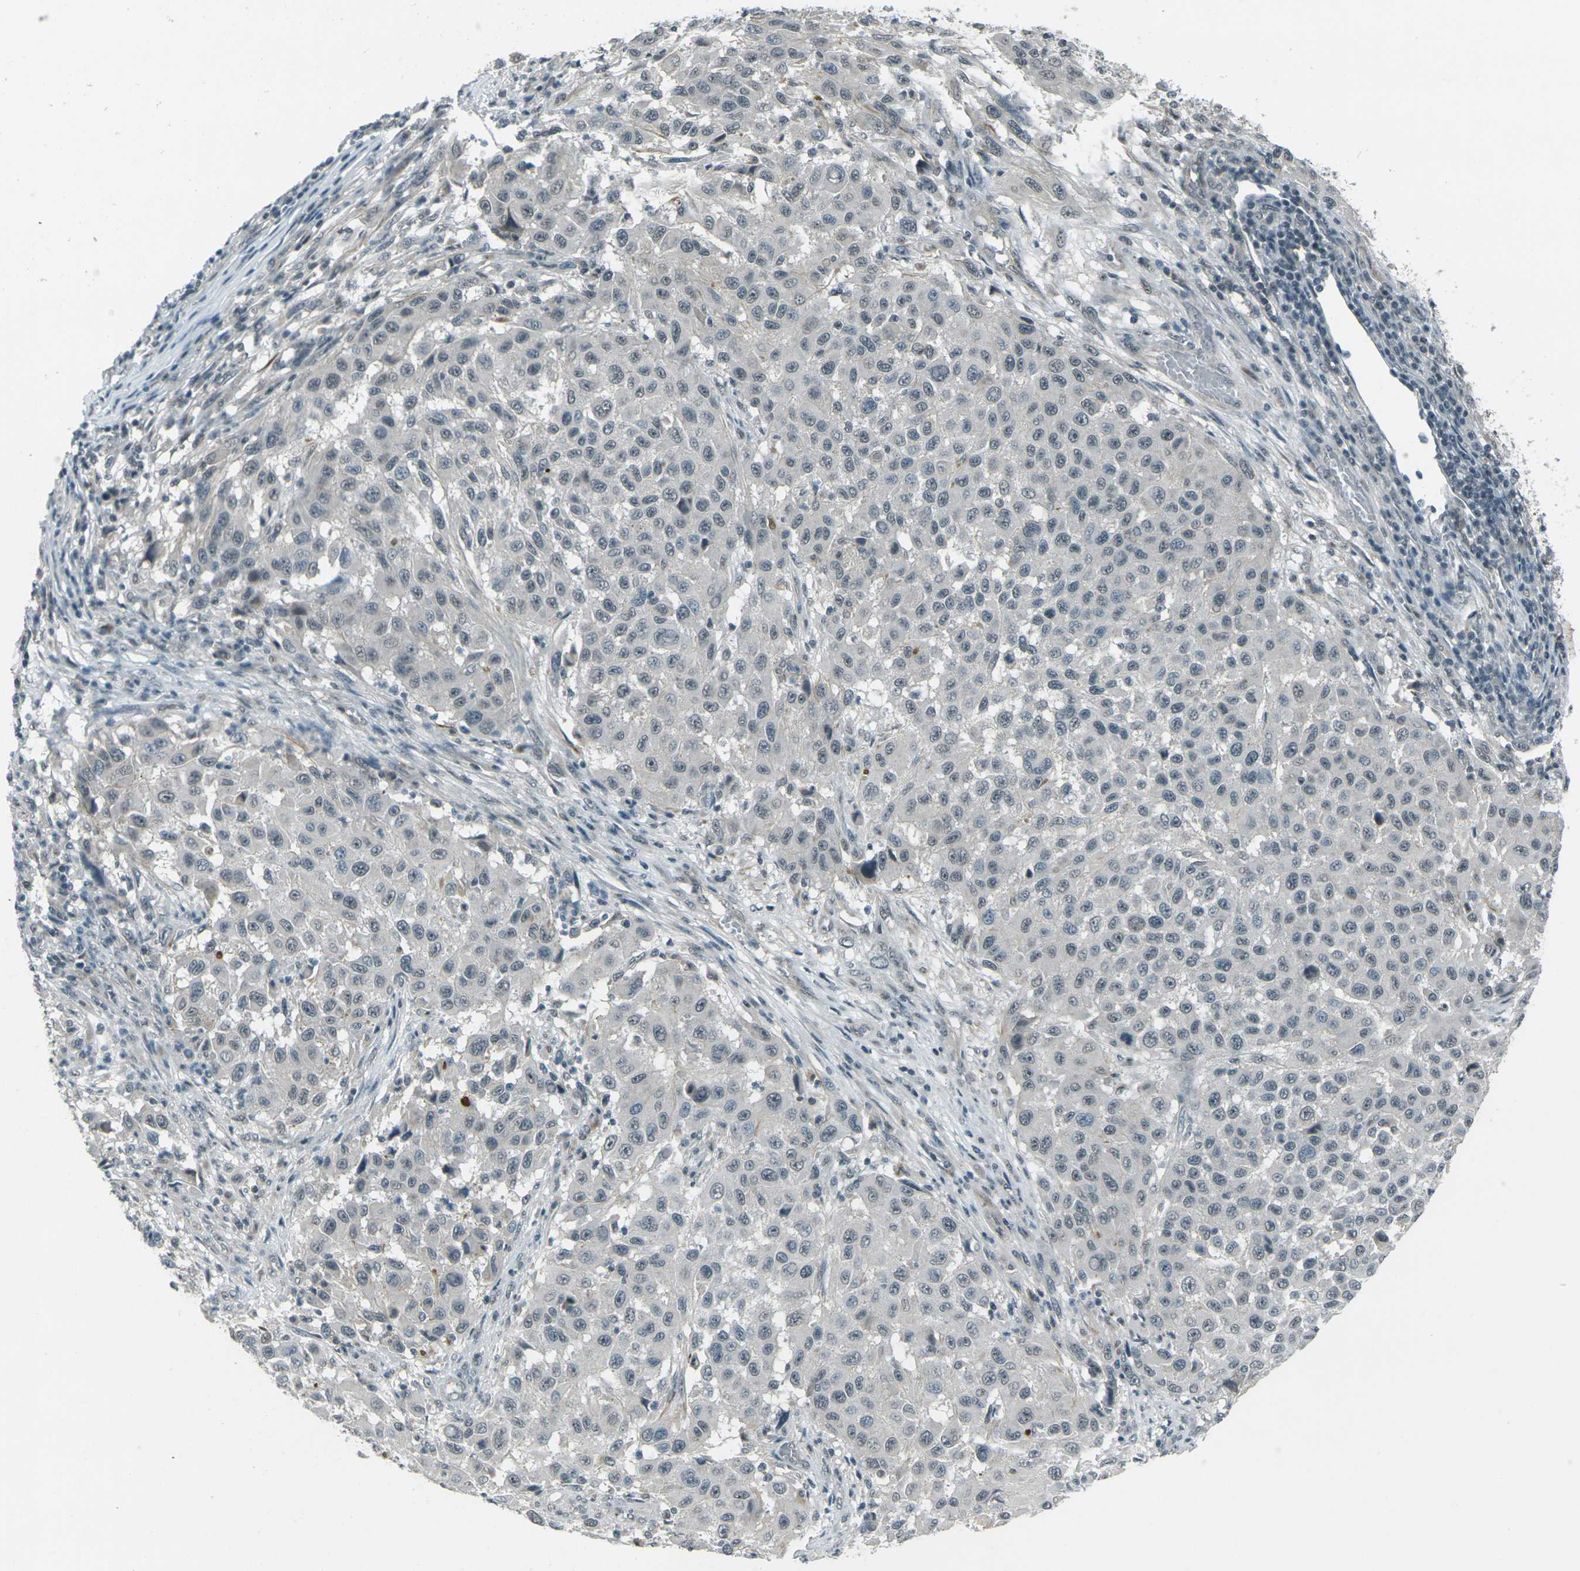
{"staining": {"intensity": "negative", "quantity": "none", "location": "none"}, "tissue": "melanoma", "cell_type": "Tumor cells", "image_type": "cancer", "snomed": [{"axis": "morphology", "description": "Malignant melanoma, Metastatic site"}, {"axis": "topography", "description": "Lymph node"}], "caption": "The image exhibits no staining of tumor cells in melanoma.", "gene": "GPR19", "patient": {"sex": "male", "age": 61}}